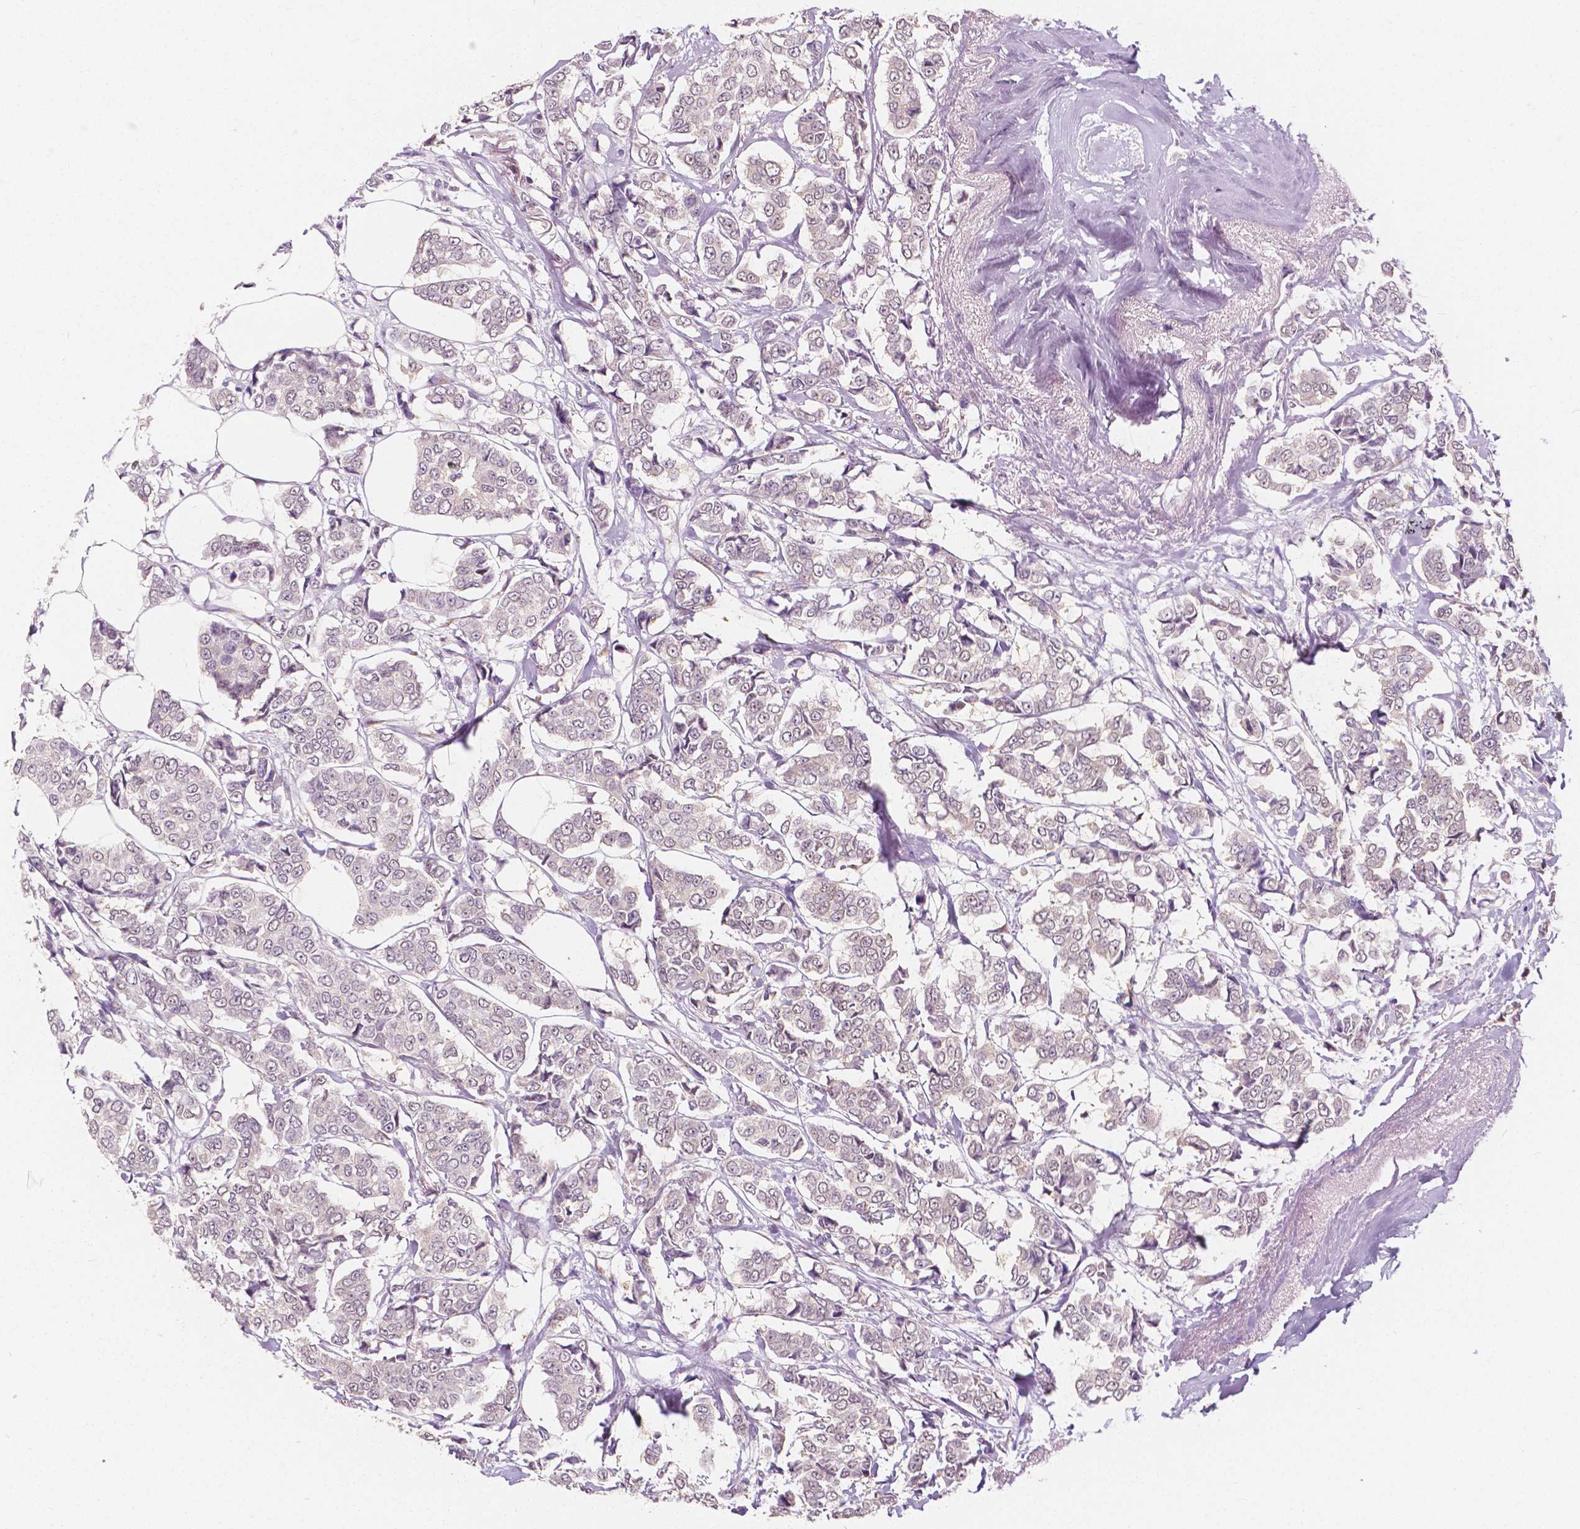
{"staining": {"intensity": "negative", "quantity": "none", "location": "none"}, "tissue": "breast cancer", "cell_type": "Tumor cells", "image_type": "cancer", "snomed": [{"axis": "morphology", "description": "Duct carcinoma"}, {"axis": "topography", "description": "Breast"}], "caption": "The photomicrograph shows no staining of tumor cells in infiltrating ductal carcinoma (breast).", "gene": "NAPRT", "patient": {"sex": "female", "age": 94}}